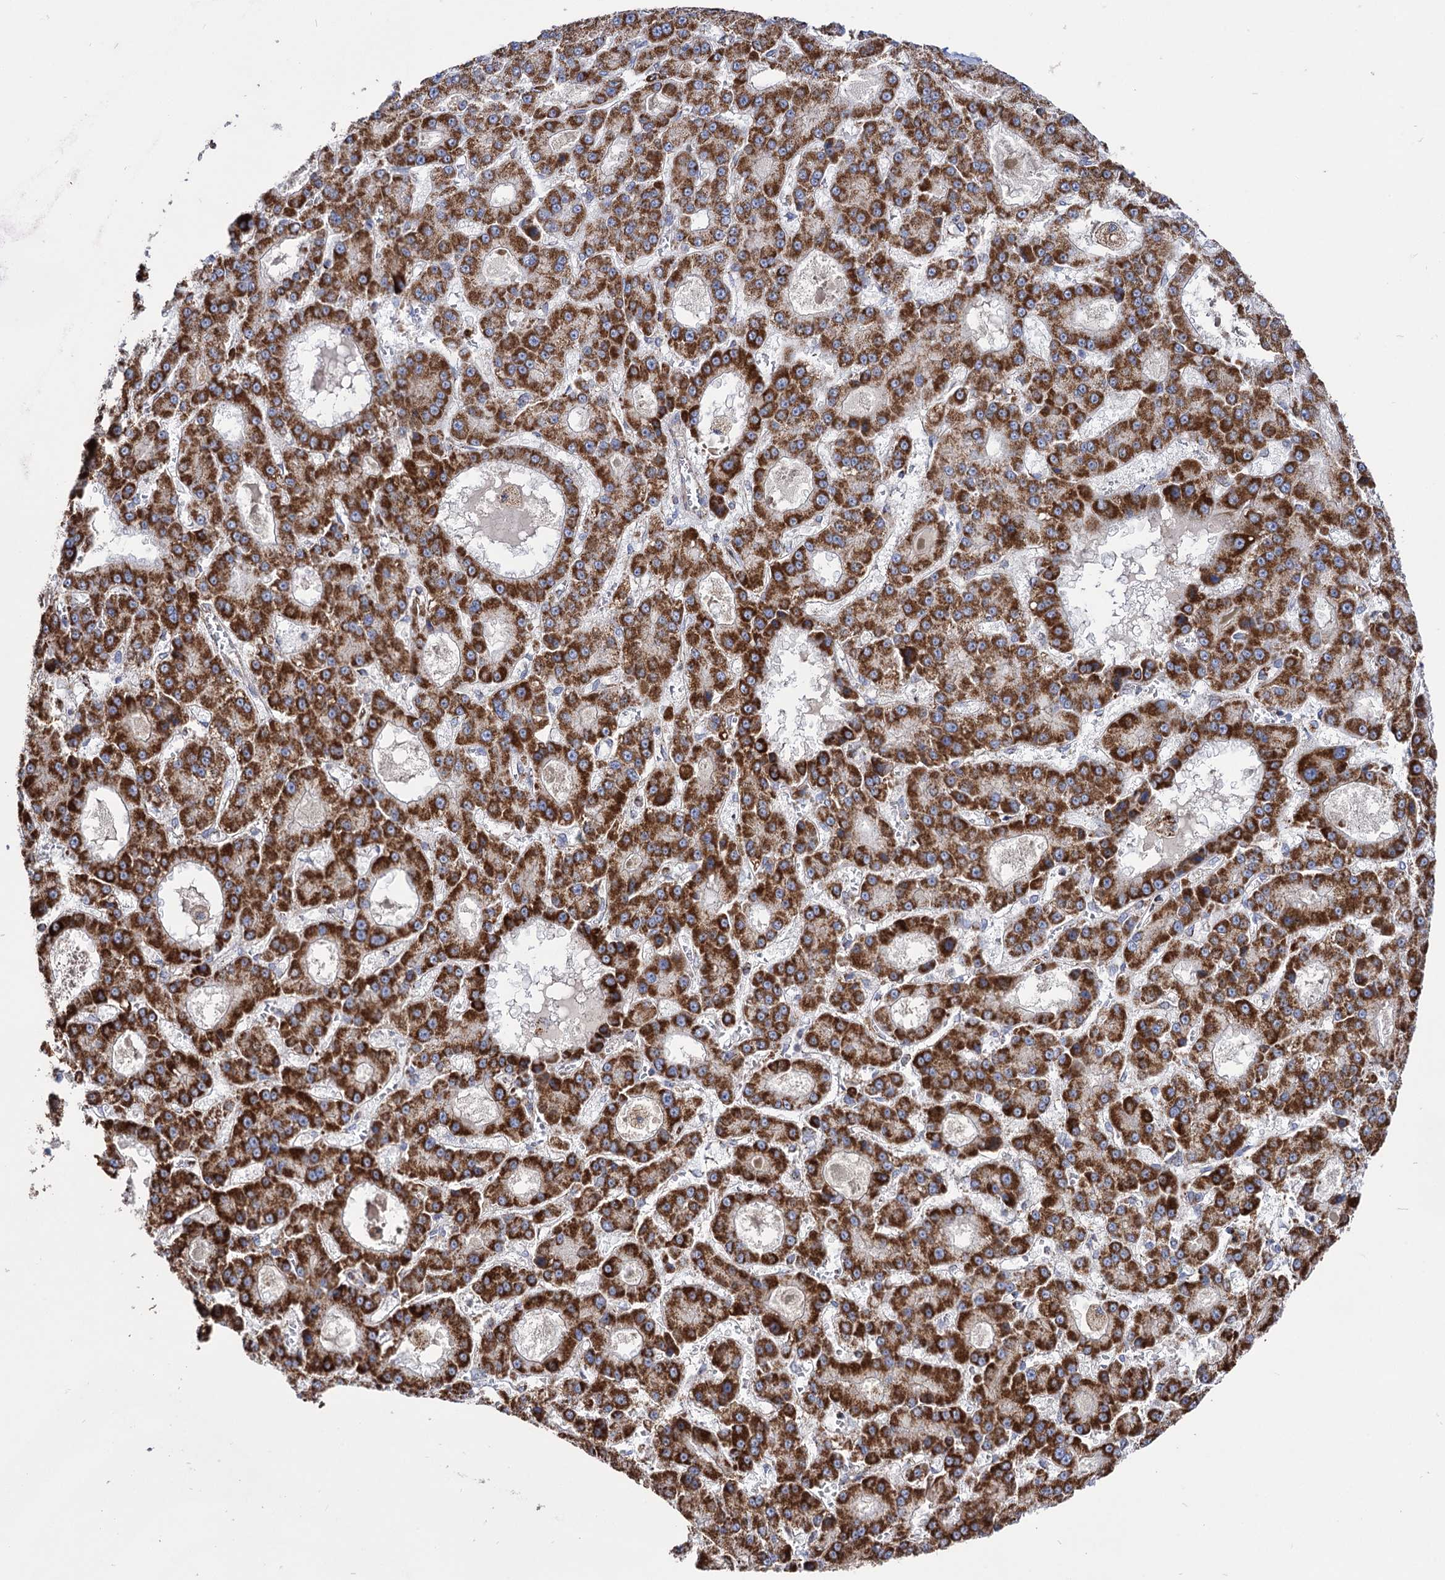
{"staining": {"intensity": "strong", "quantity": ">75%", "location": "cytoplasmic/membranous"}, "tissue": "liver cancer", "cell_type": "Tumor cells", "image_type": "cancer", "snomed": [{"axis": "morphology", "description": "Carcinoma, Hepatocellular, NOS"}, {"axis": "topography", "description": "Liver"}], "caption": "Immunohistochemistry (IHC) staining of liver cancer (hepatocellular carcinoma), which displays high levels of strong cytoplasmic/membranous positivity in approximately >75% of tumor cells indicating strong cytoplasmic/membranous protein staining. The staining was performed using DAB (3,3'-diaminobenzidine) (brown) for protein detection and nuclei were counterstained in hematoxylin (blue).", "gene": "ABHD10", "patient": {"sex": "male", "age": 70}}